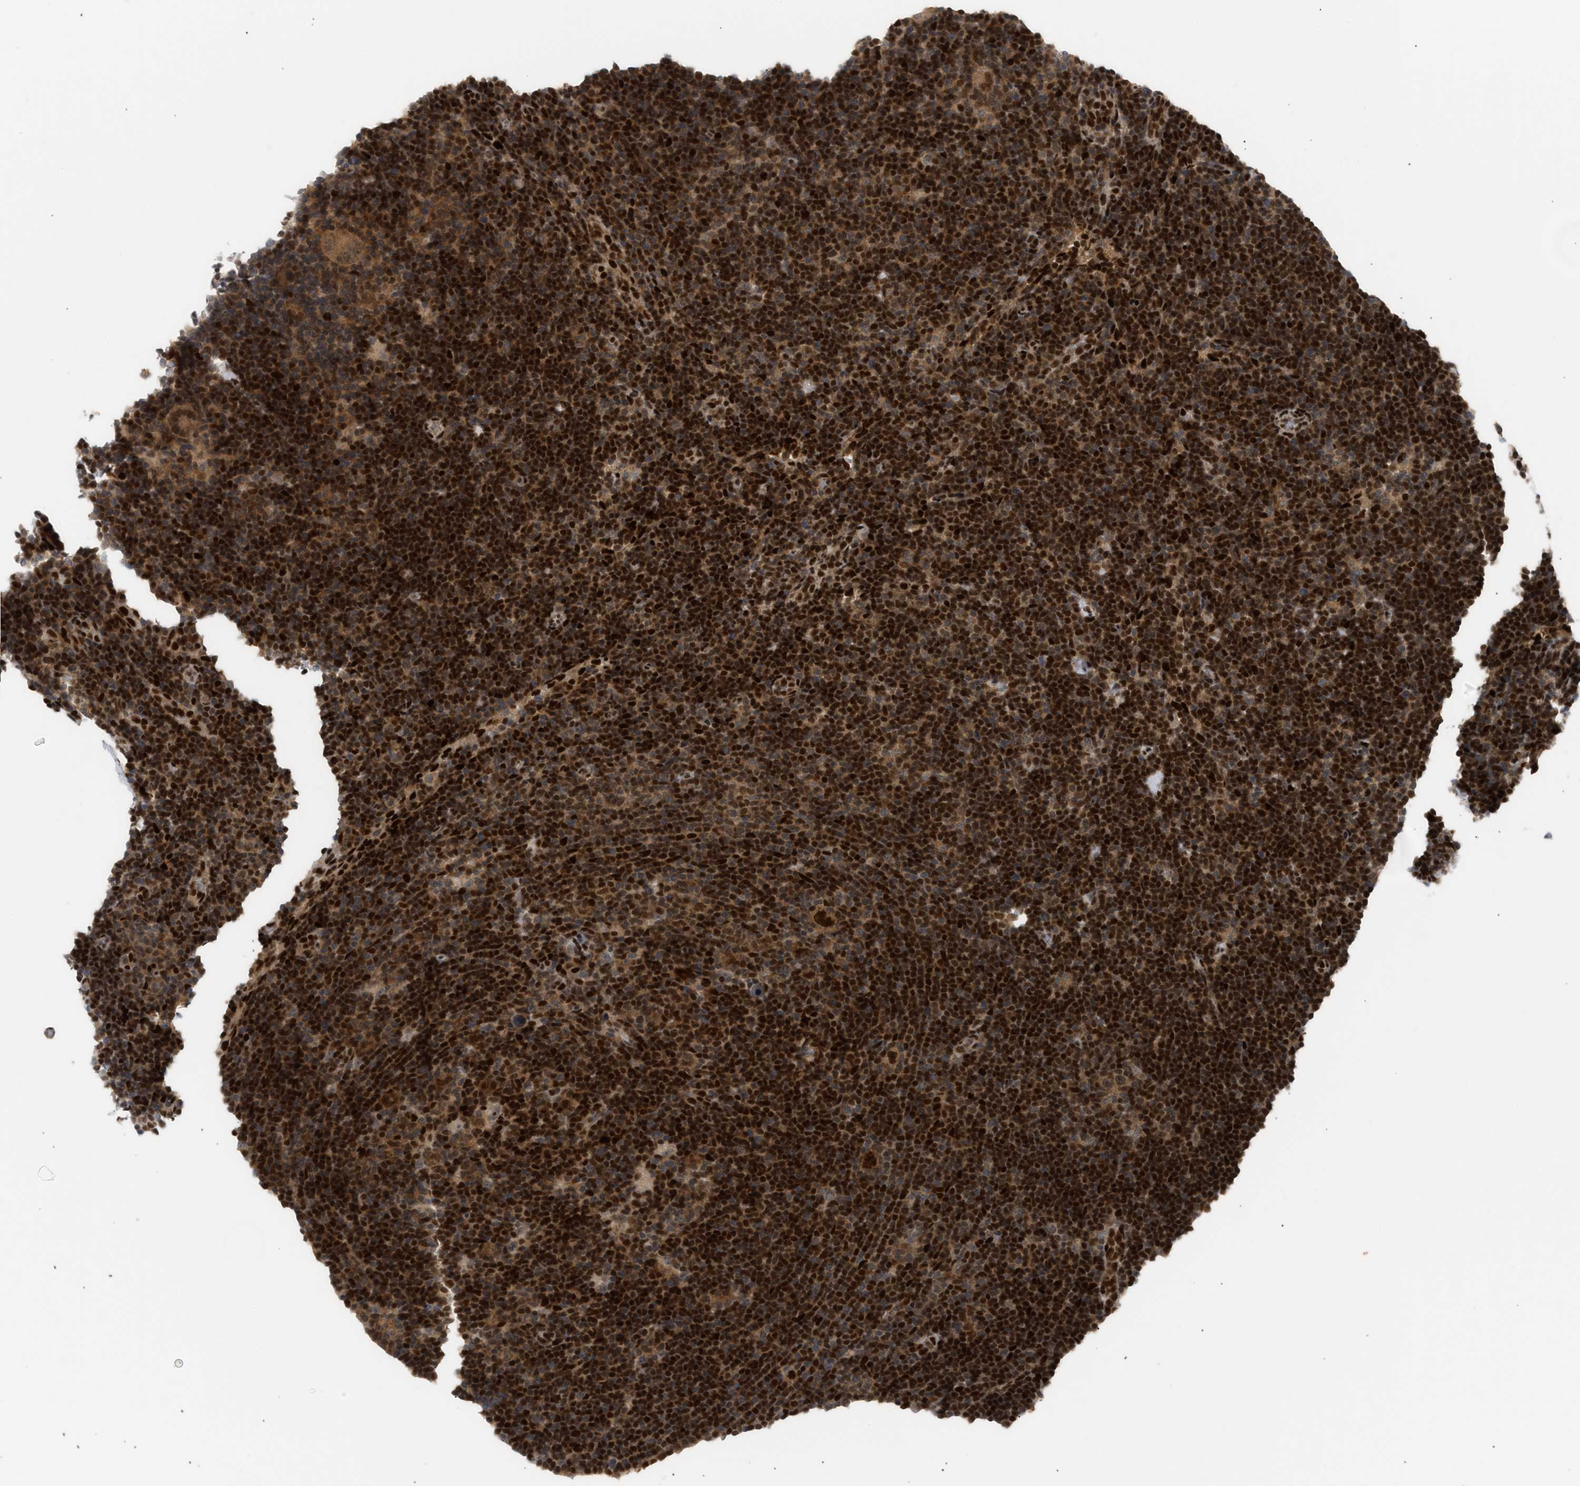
{"staining": {"intensity": "strong", "quantity": ">75%", "location": "cytoplasmic/membranous,nuclear"}, "tissue": "lymphoma", "cell_type": "Tumor cells", "image_type": "cancer", "snomed": [{"axis": "morphology", "description": "Hodgkin's disease, NOS"}, {"axis": "topography", "description": "Lymph node"}], "caption": "Lymphoma tissue displays strong cytoplasmic/membranous and nuclear expression in approximately >75% of tumor cells (Stains: DAB in brown, nuclei in blue, Microscopy: brightfield microscopy at high magnification).", "gene": "SSBP2", "patient": {"sex": "female", "age": 57}}